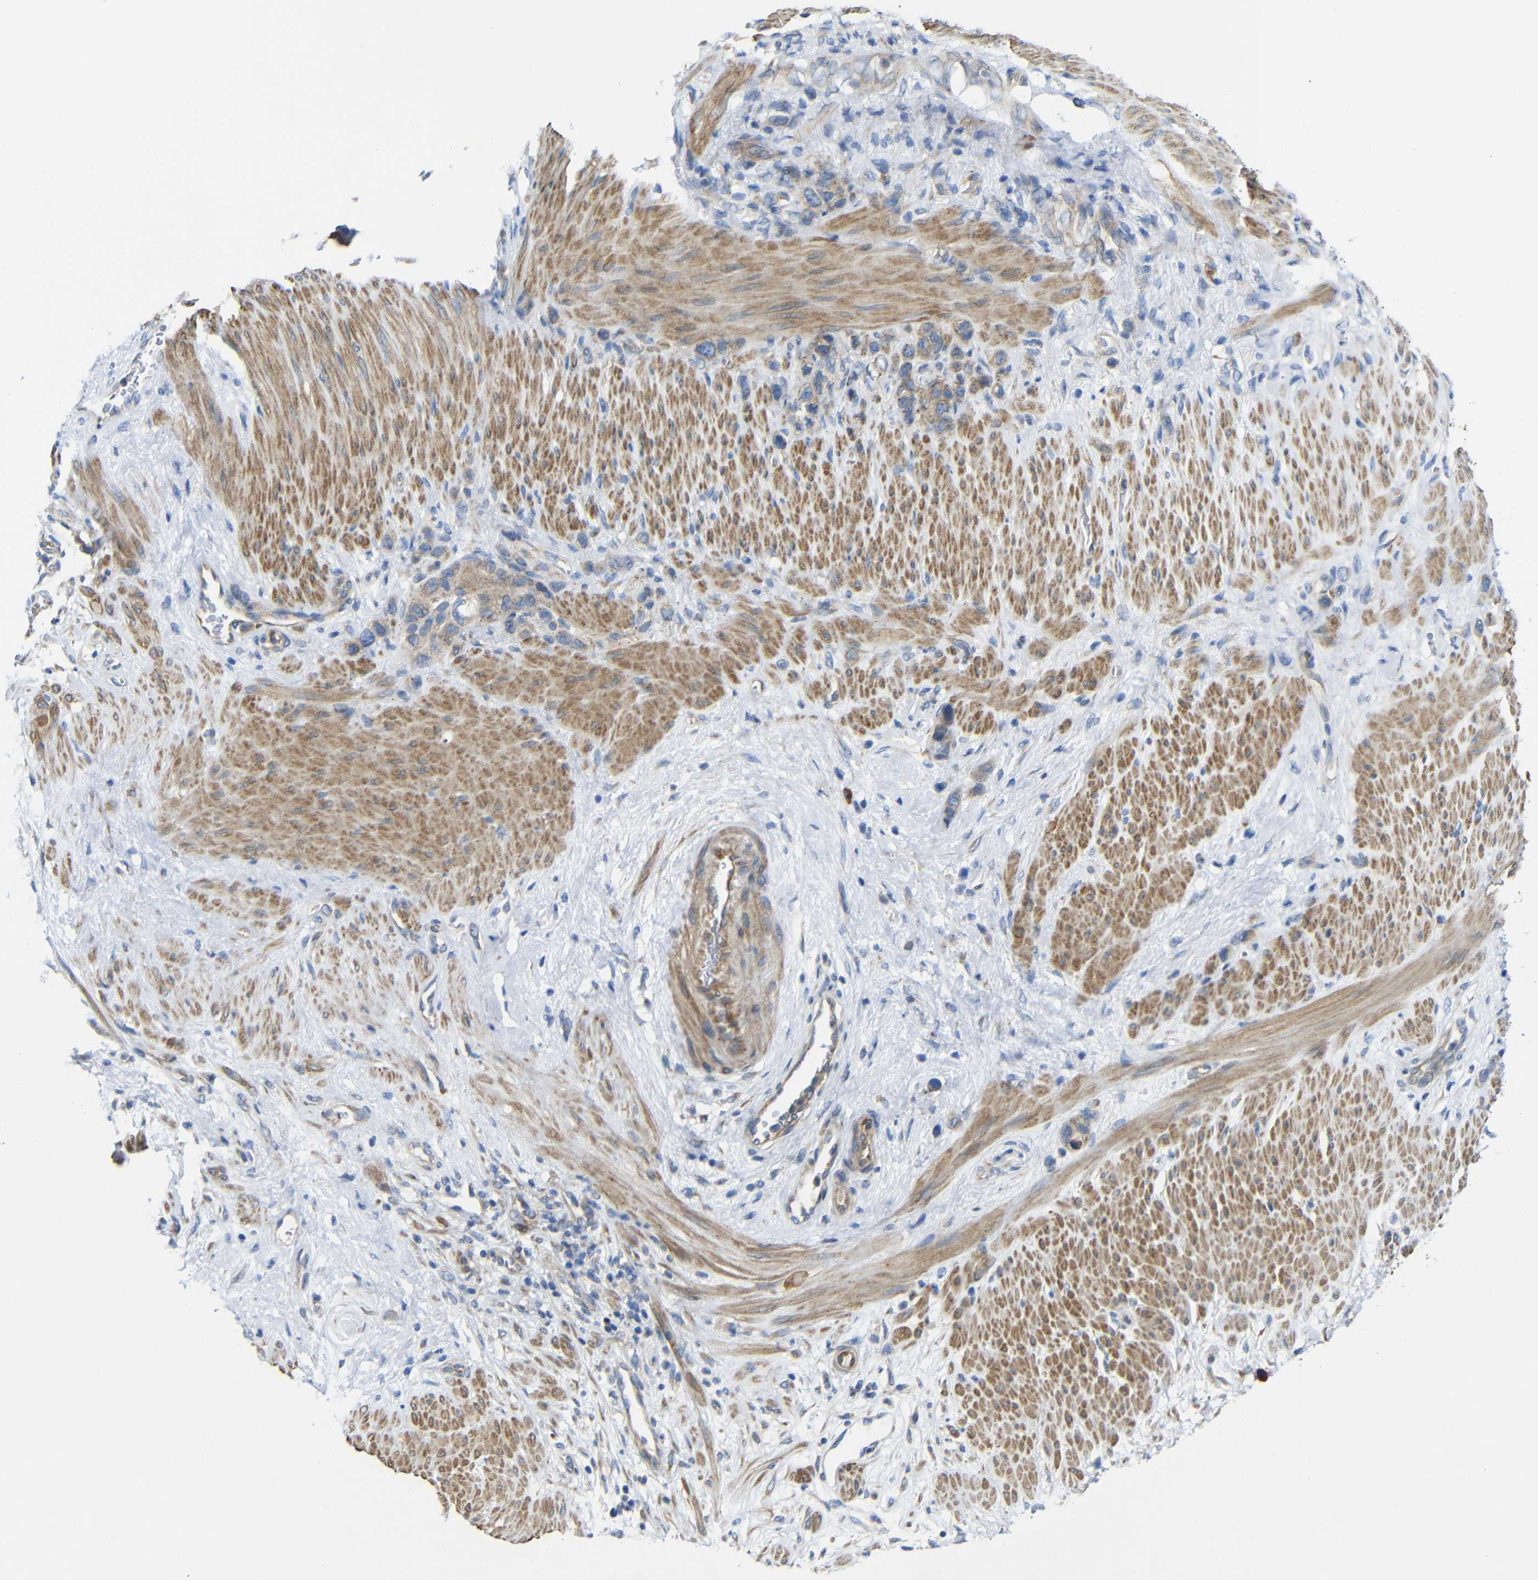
{"staining": {"intensity": "weak", "quantity": "25%-75%", "location": "cytoplasmic/membranous"}, "tissue": "stomach cancer", "cell_type": "Tumor cells", "image_type": "cancer", "snomed": [{"axis": "morphology", "description": "Adenocarcinoma, NOS"}, {"axis": "morphology", "description": "Adenocarcinoma, High grade"}, {"axis": "topography", "description": "Stomach, upper"}, {"axis": "topography", "description": "Stomach, lower"}], "caption": "Immunohistochemical staining of adenocarcinoma (high-grade) (stomach) reveals low levels of weak cytoplasmic/membranous positivity in about 25%-75% of tumor cells. (DAB (3,3'-diaminobenzidine) = brown stain, brightfield microscopy at high magnification).", "gene": "DDRGK1", "patient": {"sex": "female", "age": 65}}